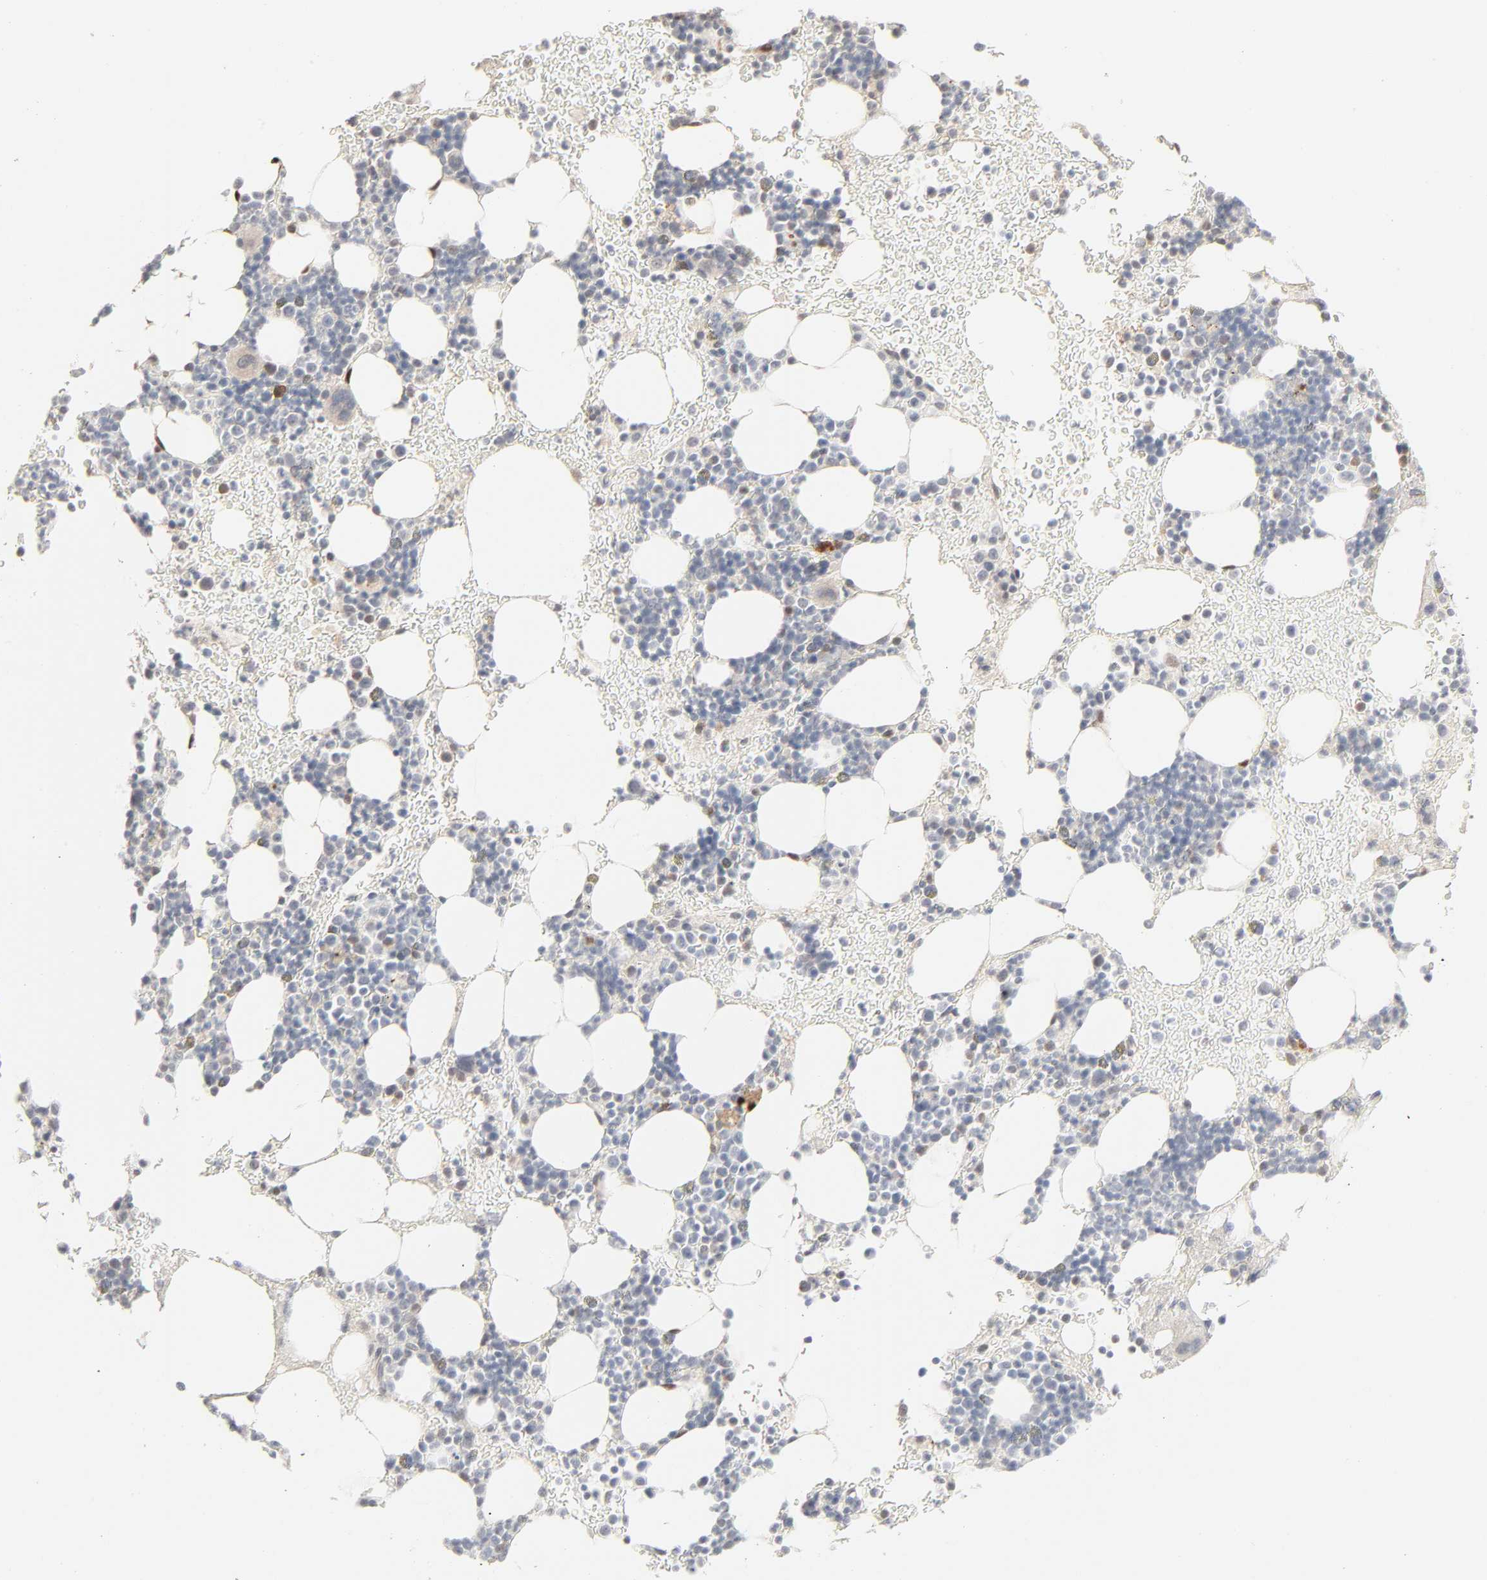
{"staining": {"intensity": "negative", "quantity": "none", "location": "none"}, "tissue": "bone marrow", "cell_type": "Hematopoietic cells", "image_type": "normal", "snomed": [{"axis": "morphology", "description": "Normal tissue, NOS"}, {"axis": "topography", "description": "Bone marrow"}], "caption": "This is an immunohistochemistry image of unremarkable bone marrow. There is no staining in hematopoietic cells.", "gene": "LGALS2", "patient": {"sex": "male", "age": 17}}